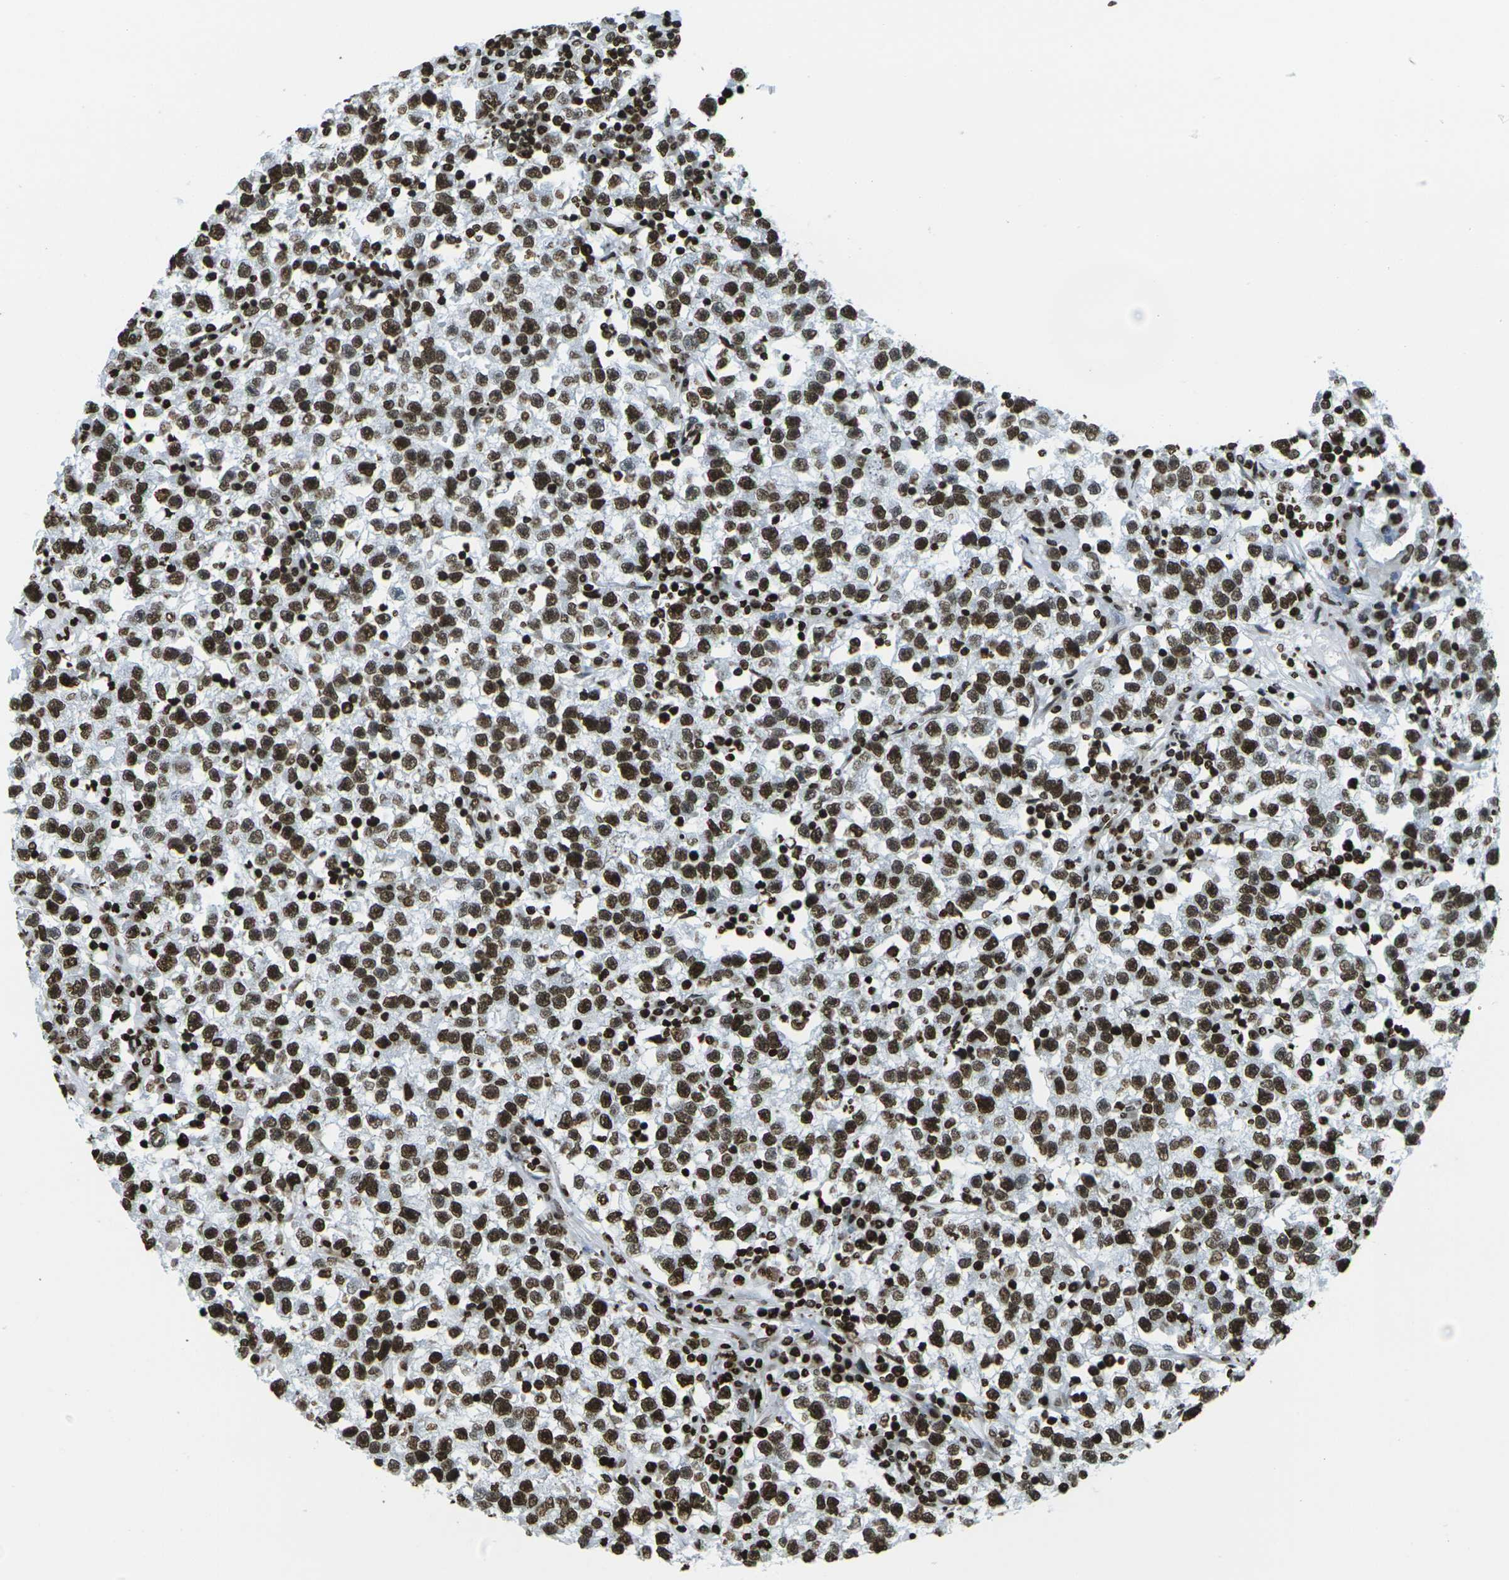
{"staining": {"intensity": "strong", "quantity": ">75%", "location": "nuclear"}, "tissue": "testis cancer", "cell_type": "Tumor cells", "image_type": "cancer", "snomed": [{"axis": "morphology", "description": "Seminoma, NOS"}, {"axis": "topography", "description": "Testis"}], "caption": "A high amount of strong nuclear staining is appreciated in approximately >75% of tumor cells in seminoma (testis) tissue. (DAB IHC with brightfield microscopy, high magnification).", "gene": "H1-2", "patient": {"sex": "male", "age": 22}}